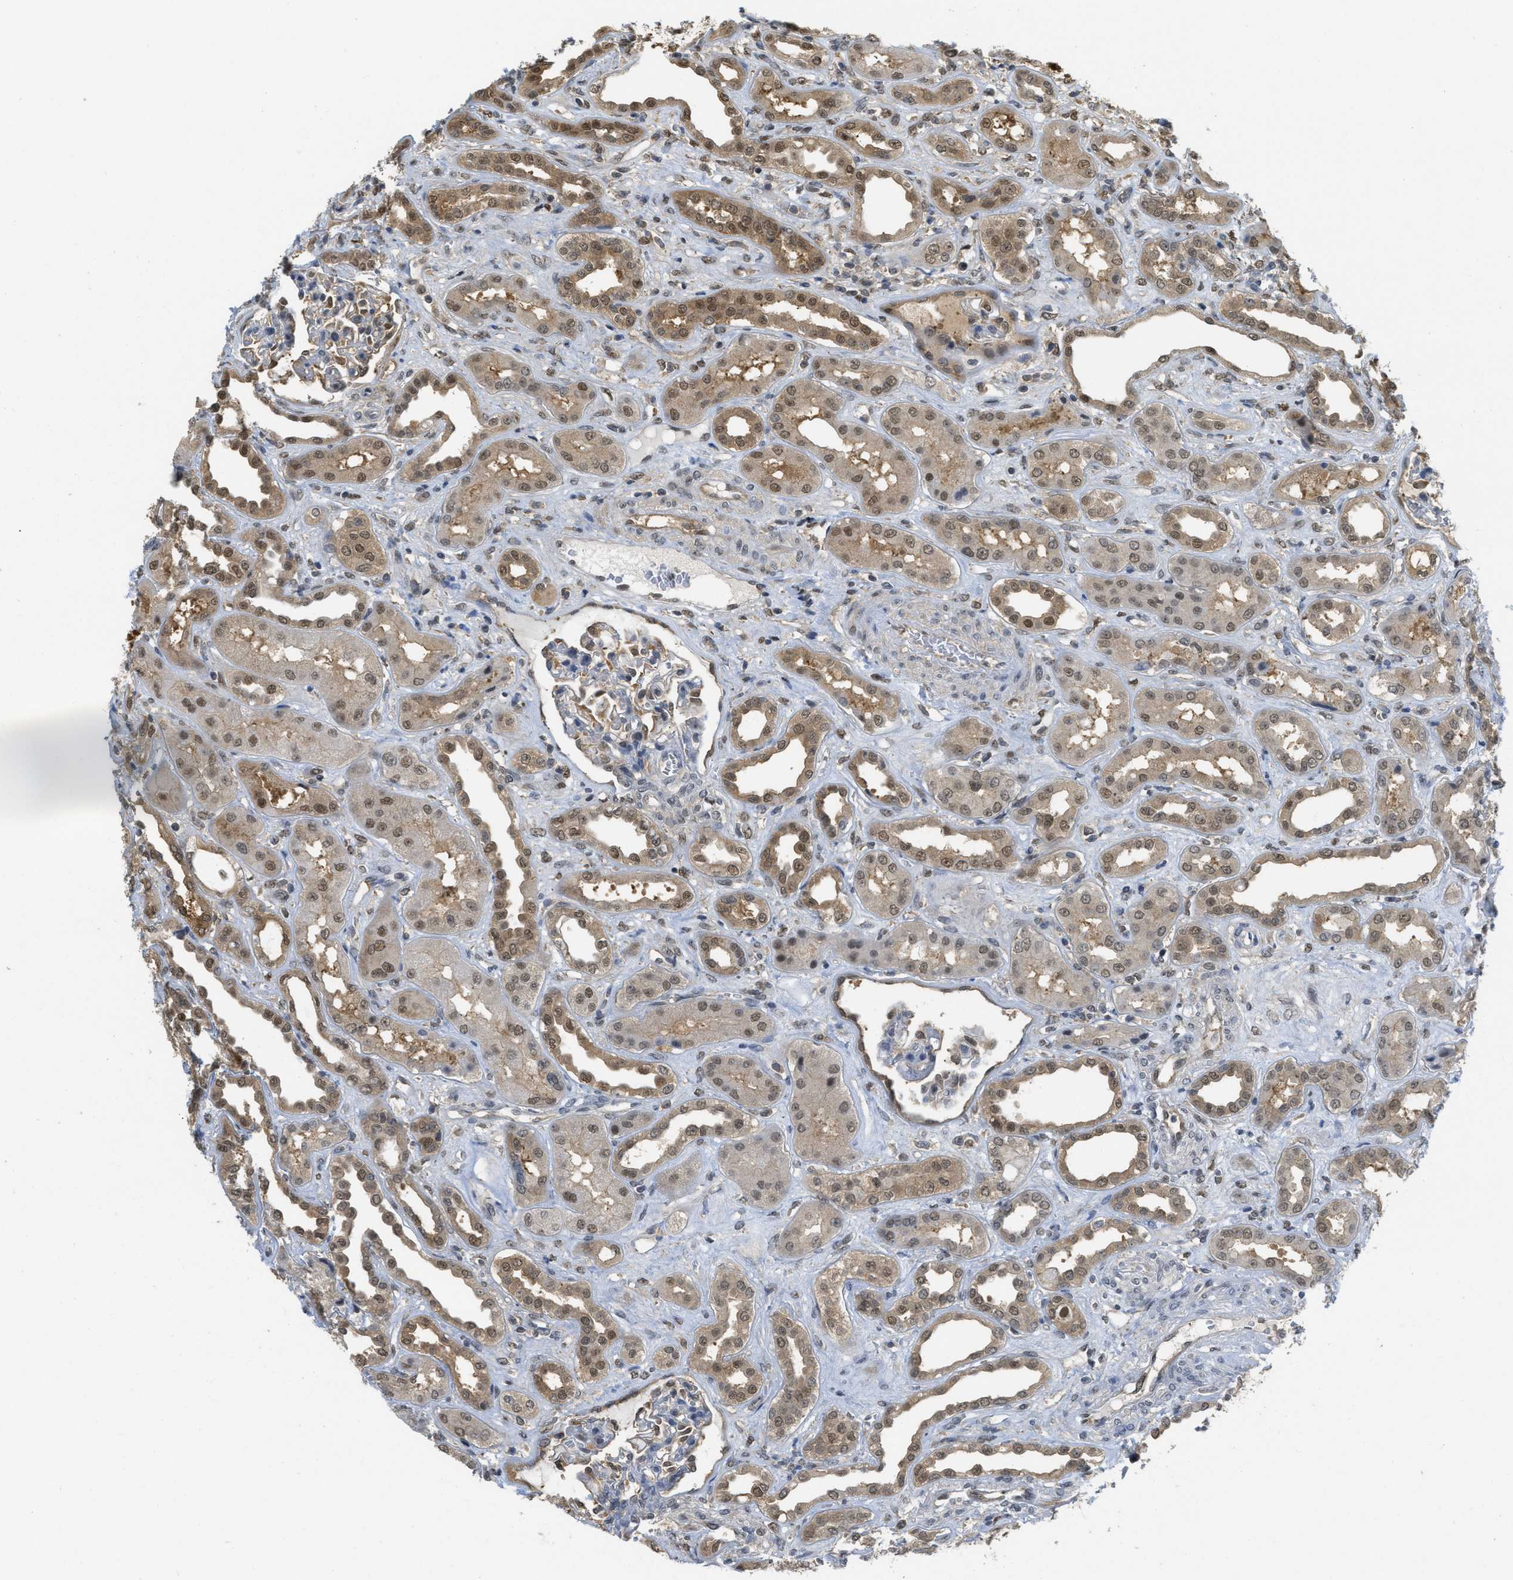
{"staining": {"intensity": "moderate", "quantity": "25%-75%", "location": "cytoplasmic/membranous,nuclear"}, "tissue": "kidney", "cell_type": "Cells in glomeruli", "image_type": "normal", "snomed": [{"axis": "morphology", "description": "Normal tissue, NOS"}, {"axis": "topography", "description": "Kidney"}], "caption": "An immunohistochemistry (IHC) micrograph of unremarkable tissue is shown. Protein staining in brown labels moderate cytoplasmic/membranous,nuclear positivity in kidney within cells in glomeruli.", "gene": "PSMC5", "patient": {"sex": "male", "age": 59}}